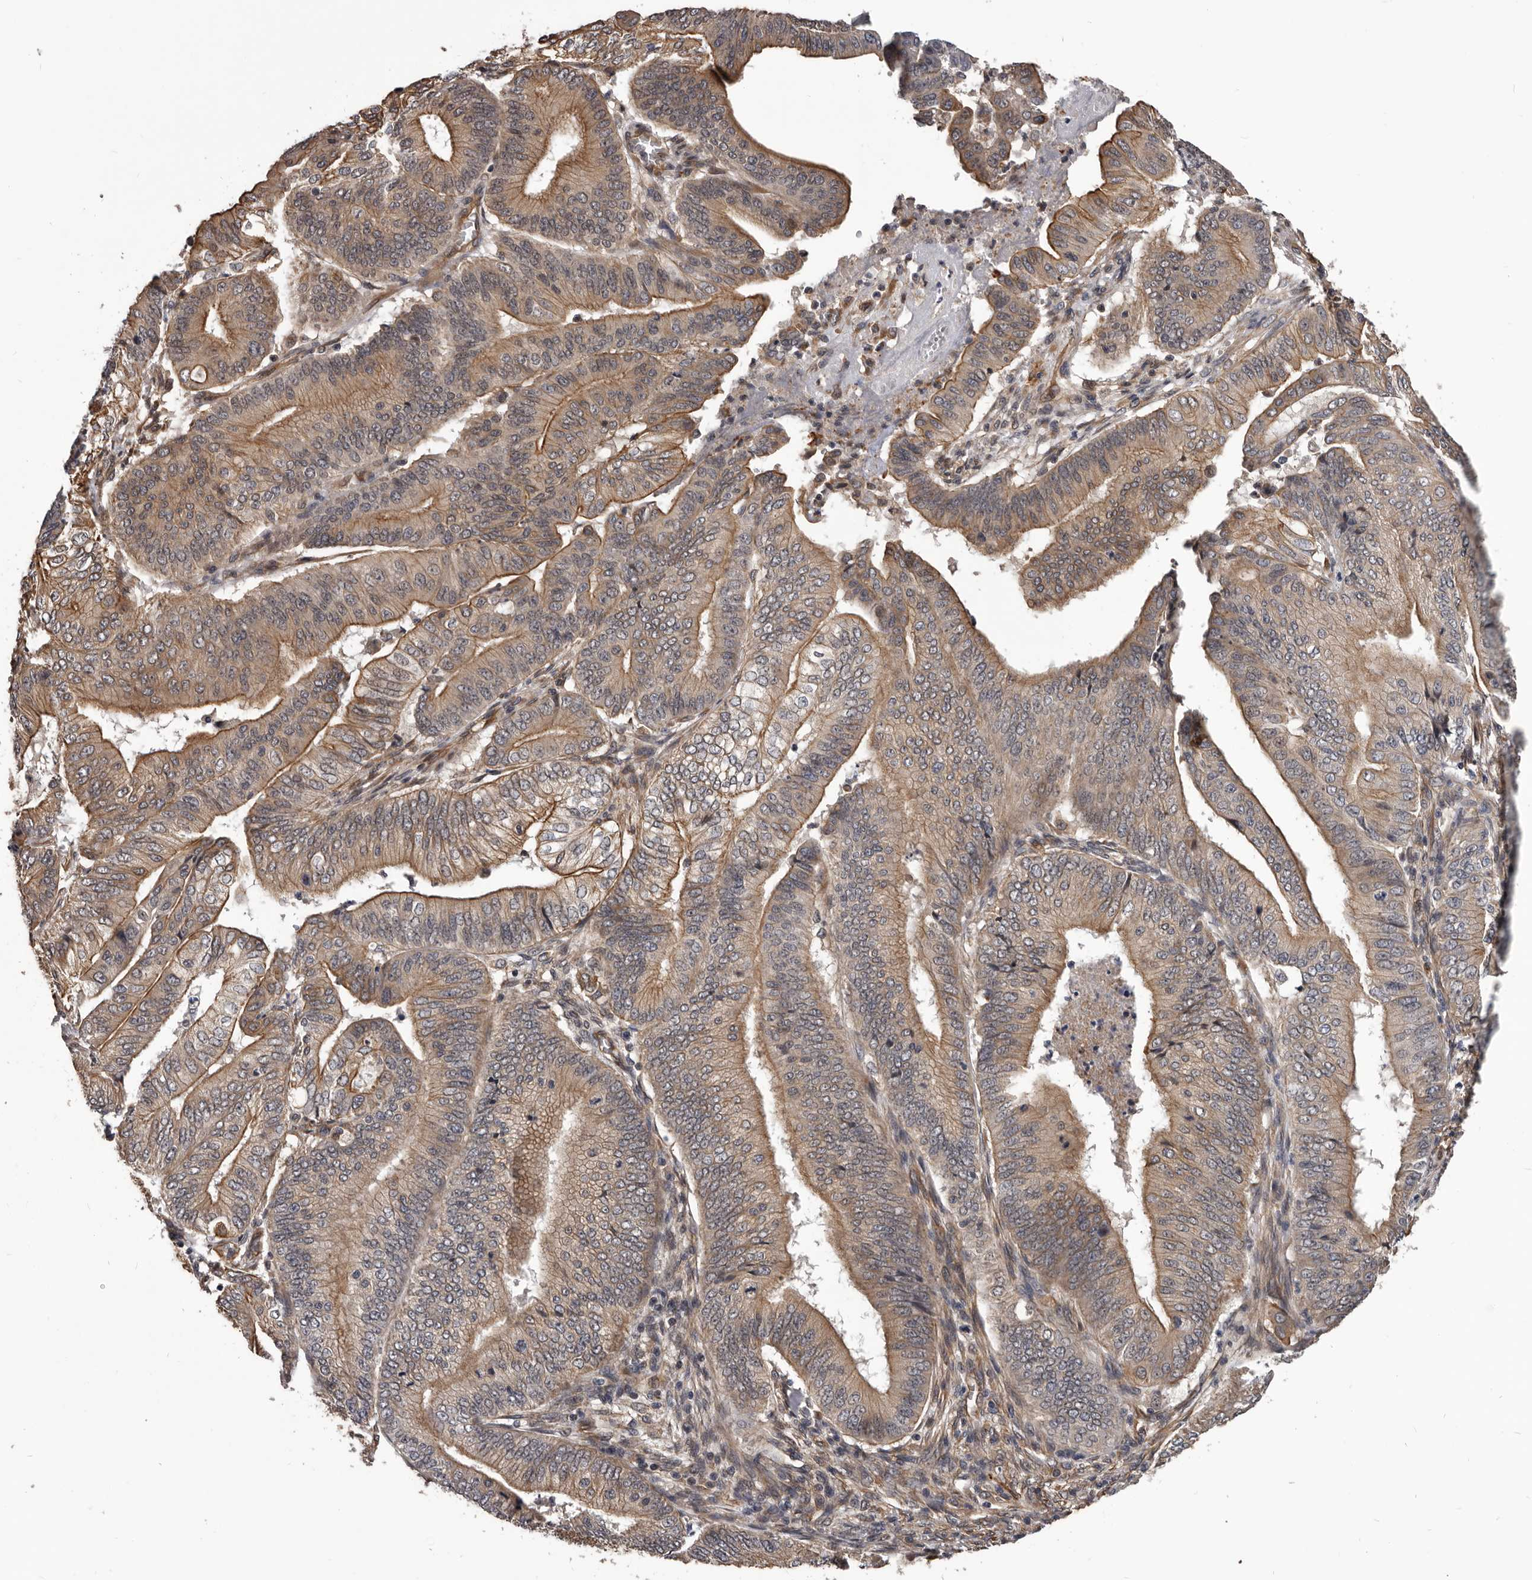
{"staining": {"intensity": "moderate", "quantity": ">75%", "location": "cytoplasmic/membranous"}, "tissue": "pancreatic cancer", "cell_type": "Tumor cells", "image_type": "cancer", "snomed": [{"axis": "morphology", "description": "Adenocarcinoma, NOS"}, {"axis": "topography", "description": "Pancreas"}], "caption": "A high-resolution image shows immunohistochemistry staining of pancreatic cancer, which exhibits moderate cytoplasmic/membranous expression in approximately >75% of tumor cells.", "gene": "ADAMTS20", "patient": {"sex": "female", "age": 77}}